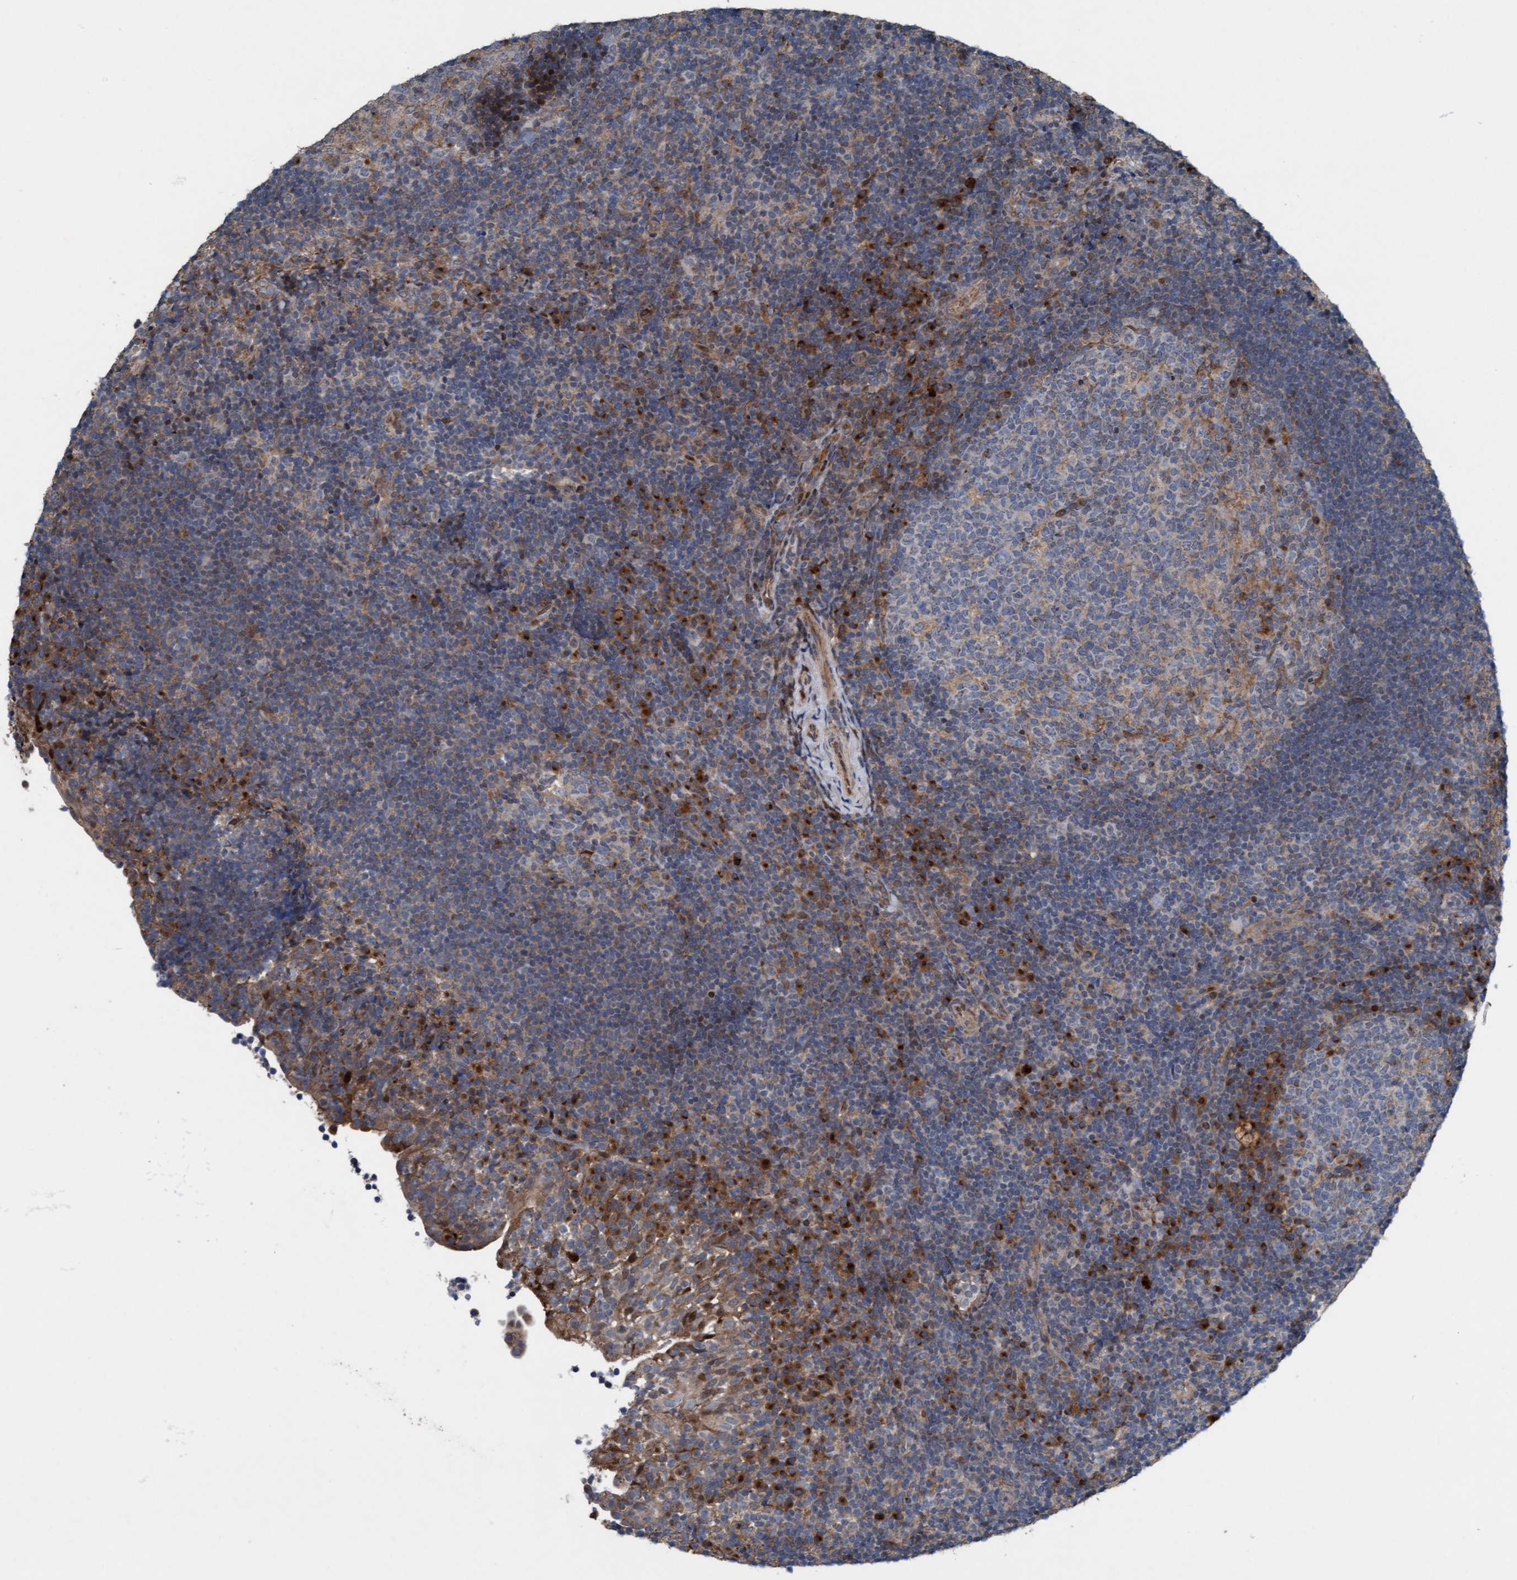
{"staining": {"intensity": "moderate", "quantity": "<25%", "location": "cytoplasmic/membranous"}, "tissue": "tonsil", "cell_type": "Germinal center cells", "image_type": "normal", "snomed": [{"axis": "morphology", "description": "Normal tissue, NOS"}, {"axis": "topography", "description": "Tonsil"}], "caption": "Immunohistochemistry (IHC) staining of benign tonsil, which reveals low levels of moderate cytoplasmic/membranous expression in about <25% of germinal center cells indicating moderate cytoplasmic/membranous protein staining. The staining was performed using DAB (brown) for protein detection and nuclei were counterstained in hematoxylin (blue).", "gene": "KLHL26", "patient": {"sex": "female", "age": 40}}